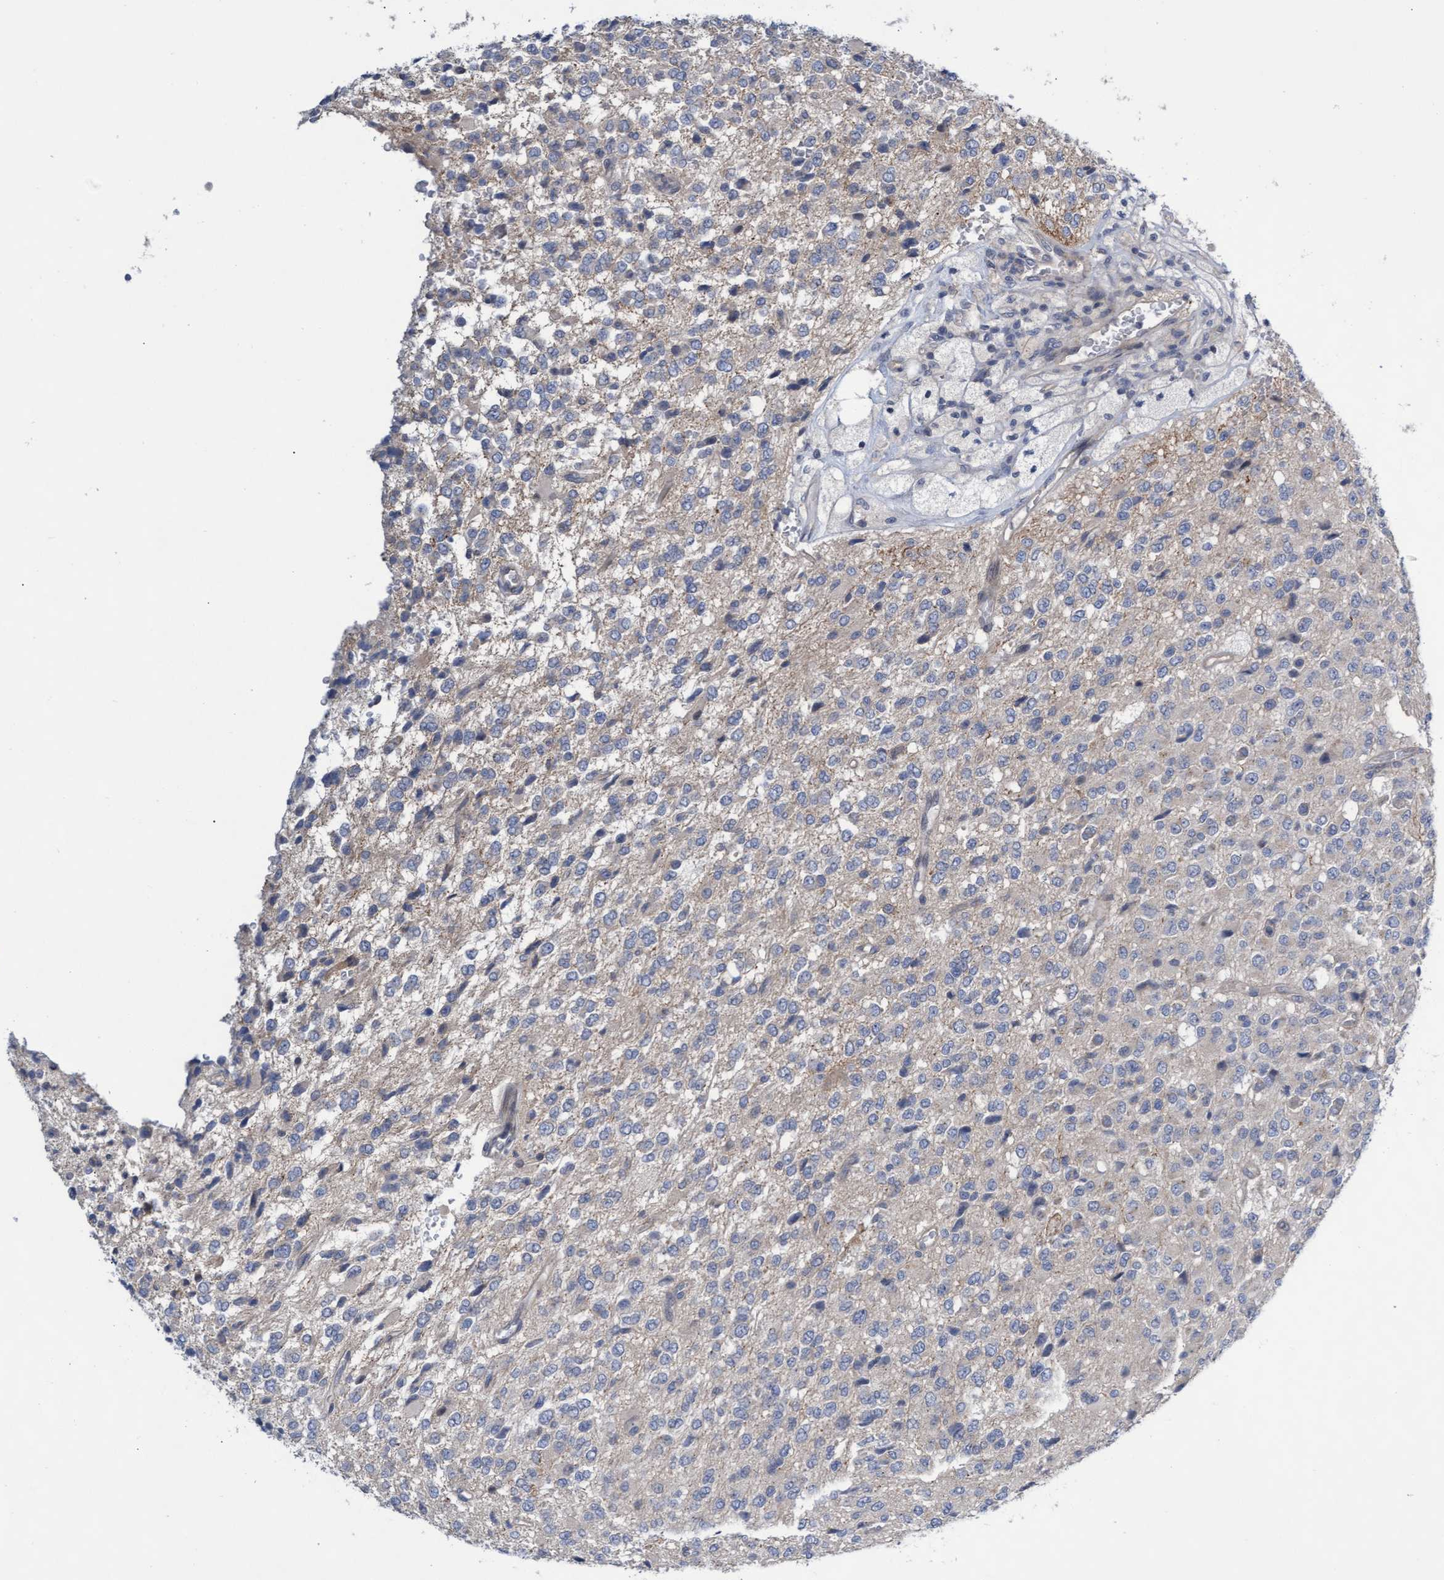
{"staining": {"intensity": "negative", "quantity": "none", "location": "none"}, "tissue": "glioma", "cell_type": "Tumor cells", "image_type": "cancer", "snomed": [{"axis": "morphology", "description": "Glioma, malignant, High grade"}, {"axis": "topography", "description": "pancreas cauda"}], "caption": "Tumor cells are negative for protein expression in human malignant glioma (high-grade).", "gene": "ABCF2", "patient": {"sex": "male", "age": 60}}